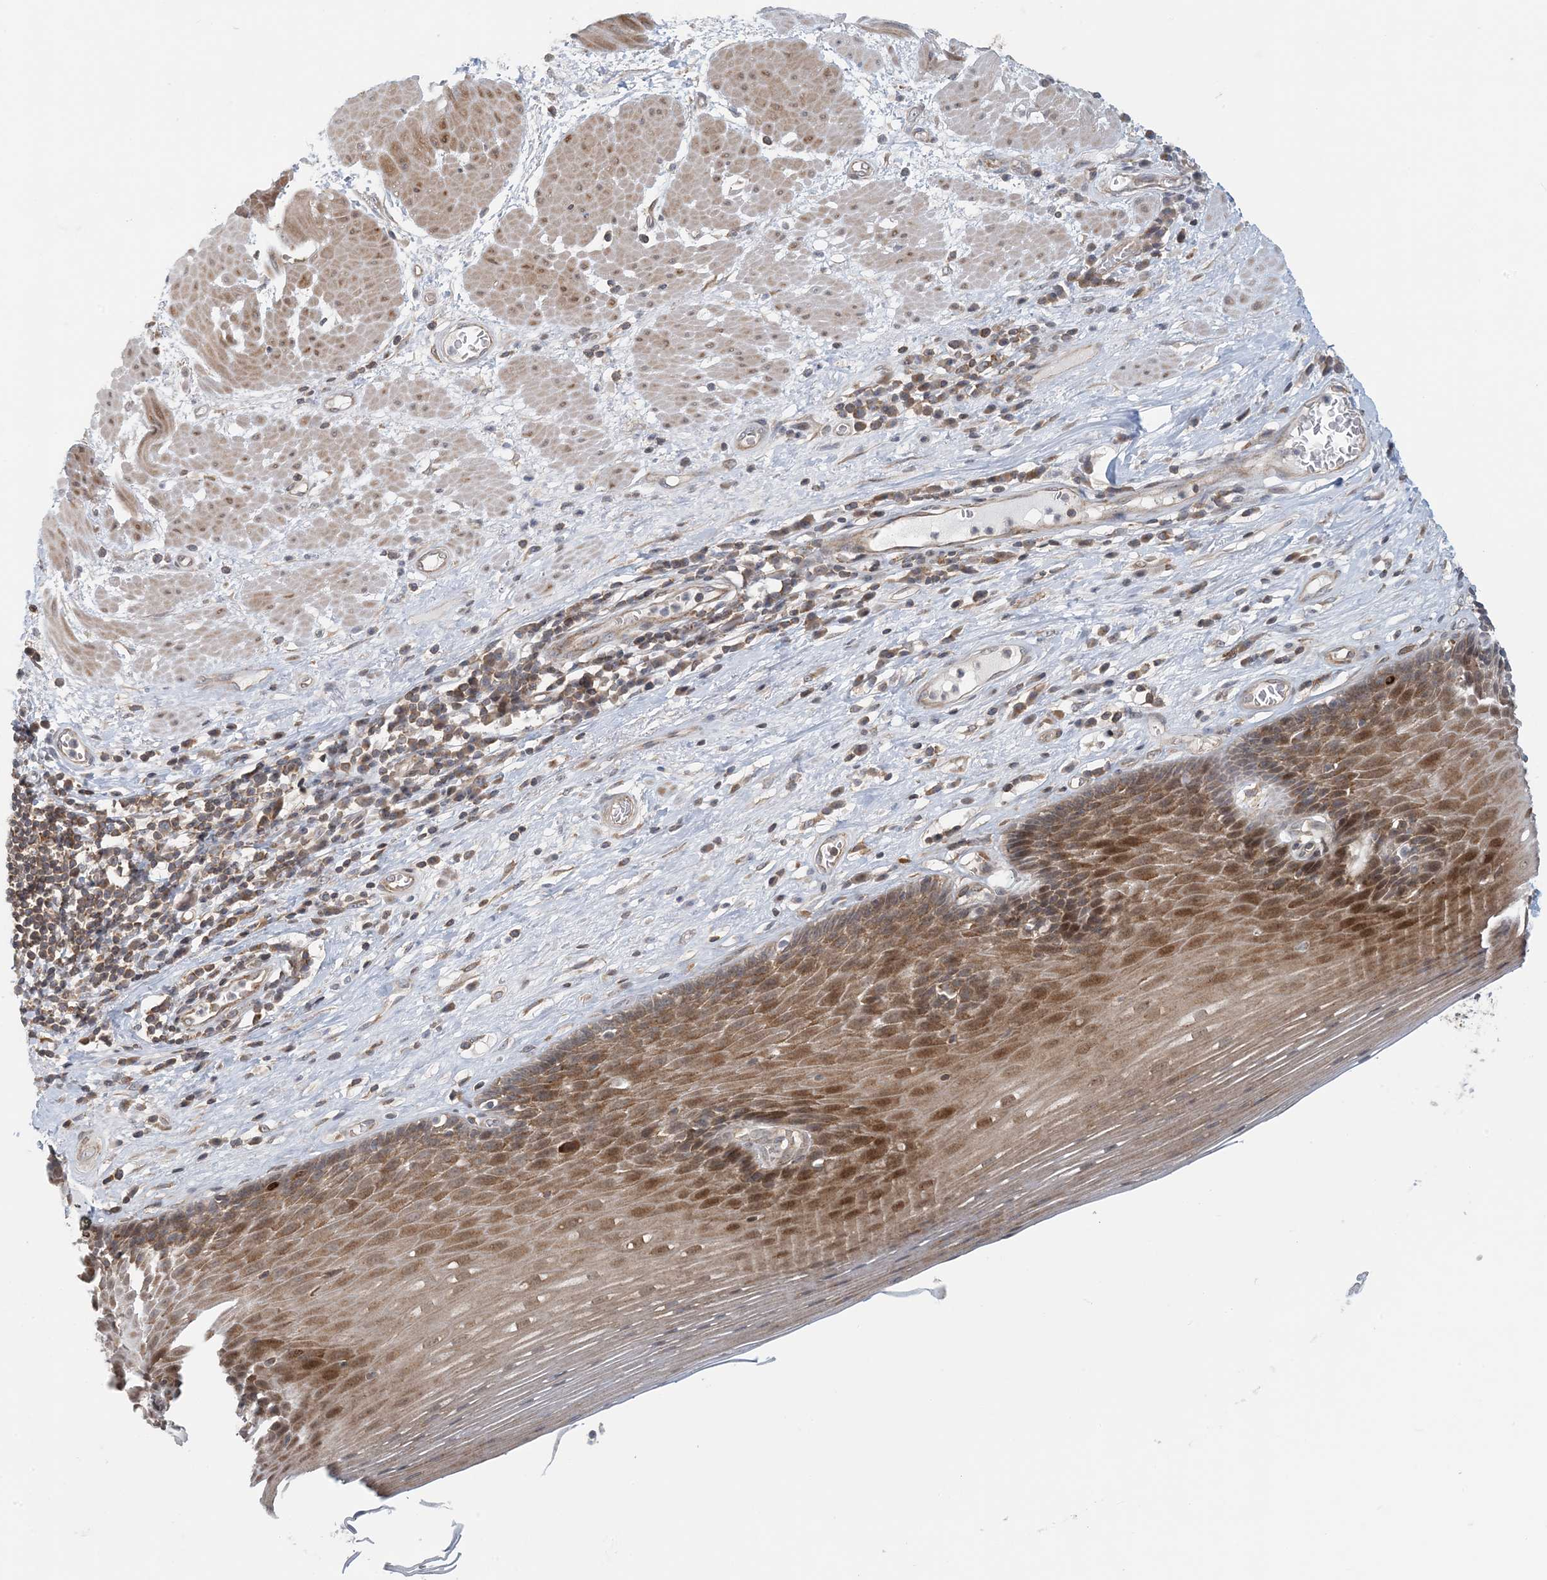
{"staining": {"intensity": "moderate", "quantity": ">75%", "location": "cytoplasmic/membranous,nuclear"}, "tissue": "esophagus", "cell_type": "Squamous epithelial cells", "image_type": "normal", "snomed": [{"axis": "morphology", "description": "Normal tissue, NOS"}, {"axis": "topography", "description": "Esophagus"}], "caption": "Brown immunohistochemical staining in unremarkable human esophagus demonstrates moderate cytoplasmic/membranous,nuclear staining in about >75% of squamous epithelial cells.", "gene": "ATP13A2", "patient": {"sex": "male", "age": 62}}